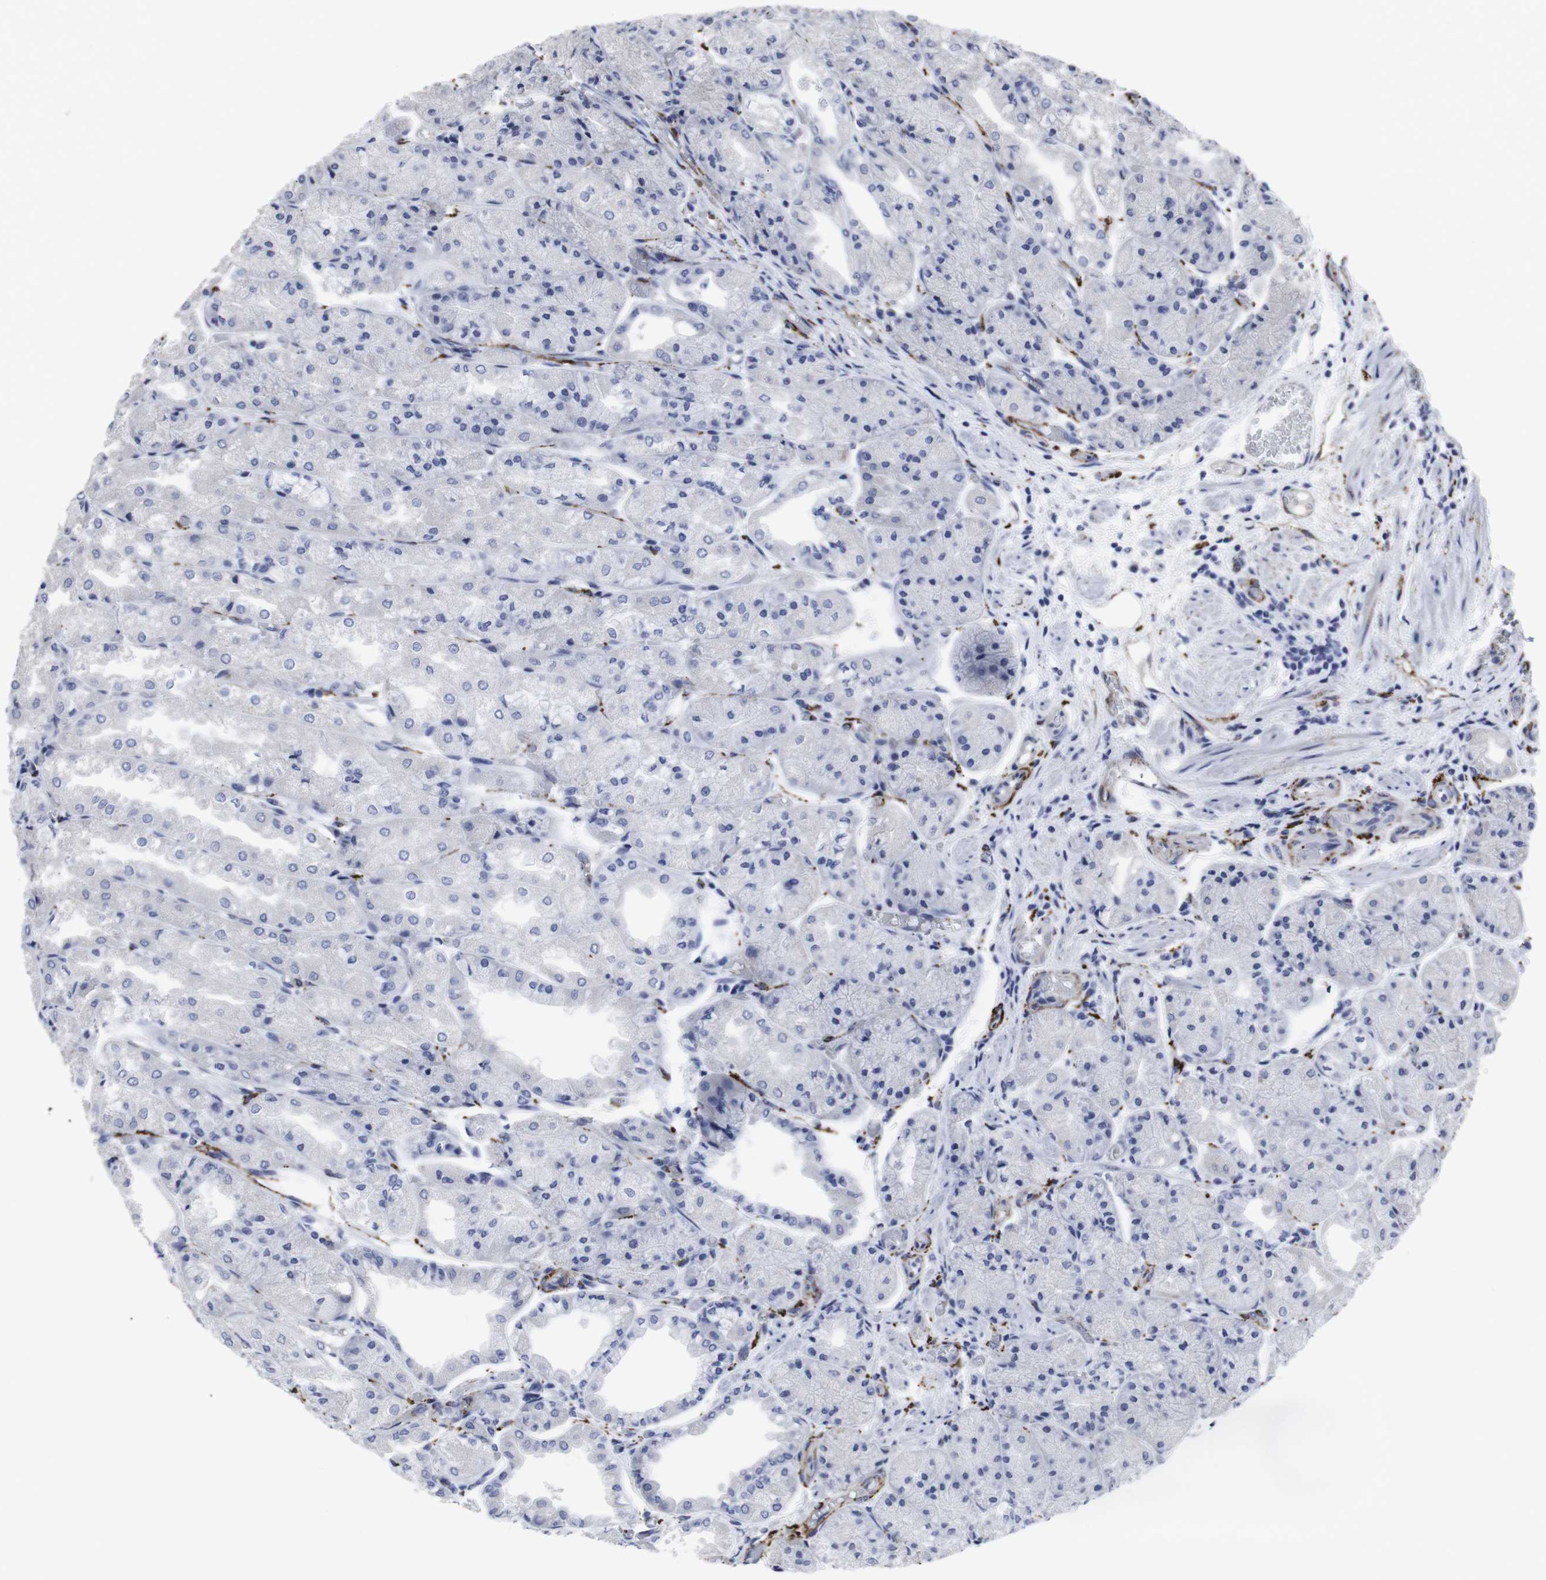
{"staining": {"intensity": "negative", "quantity": "none", "location": "none"}, "tissue": "stomach", "cell_type": "Glandular cells", "image_type": "normal", "snomed": [{"axis": "morphology", "description": "Normal tissue, NOS"}, {"axis": "topography", "description": "Stomach, upper"}], "caption": "Immunohistochemical staining of normal stomach reveals no significant staining in glandular cells. (DAB IHC with hematoxylin counter stain).", "gene": "SNCG", "patient": {"sex": "male", "age": 72}}